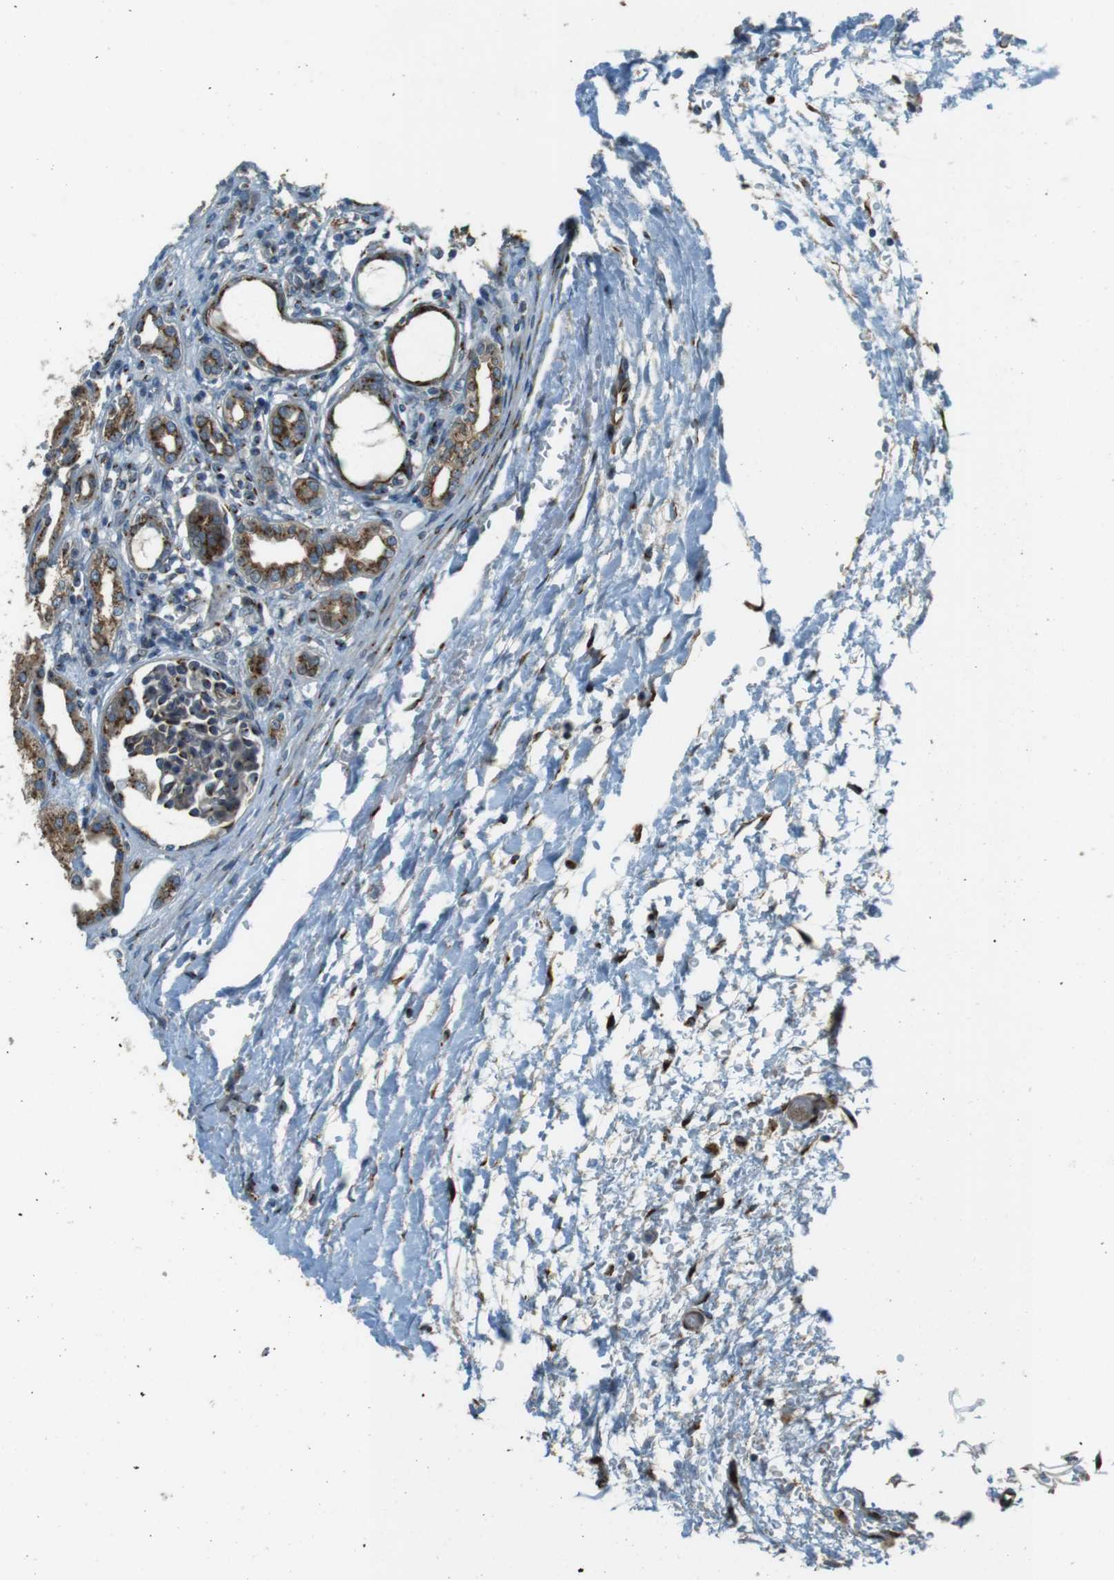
{"staining": {"intensity": "moderate", "quantity": "25%-75%", "location": "cytoplasmic/membranous"}, "tissue": "kidney", "cell_type": "Cells in glomeruli", "image_type": "normal", "snomed": [{"axis": "morphology", "description": "Normal tissue, NOS"}, {"axis": "topography", "description": "Kidney"}], "caption": "Human kidney stained for a protein (brown) demonstrates moderate cytoplasmic/membranous positive positivity in approximately 25%-75% of cells in glomeruli.", "gene": "TMEM115", "patient": {"sex": "male", "age": 7}}